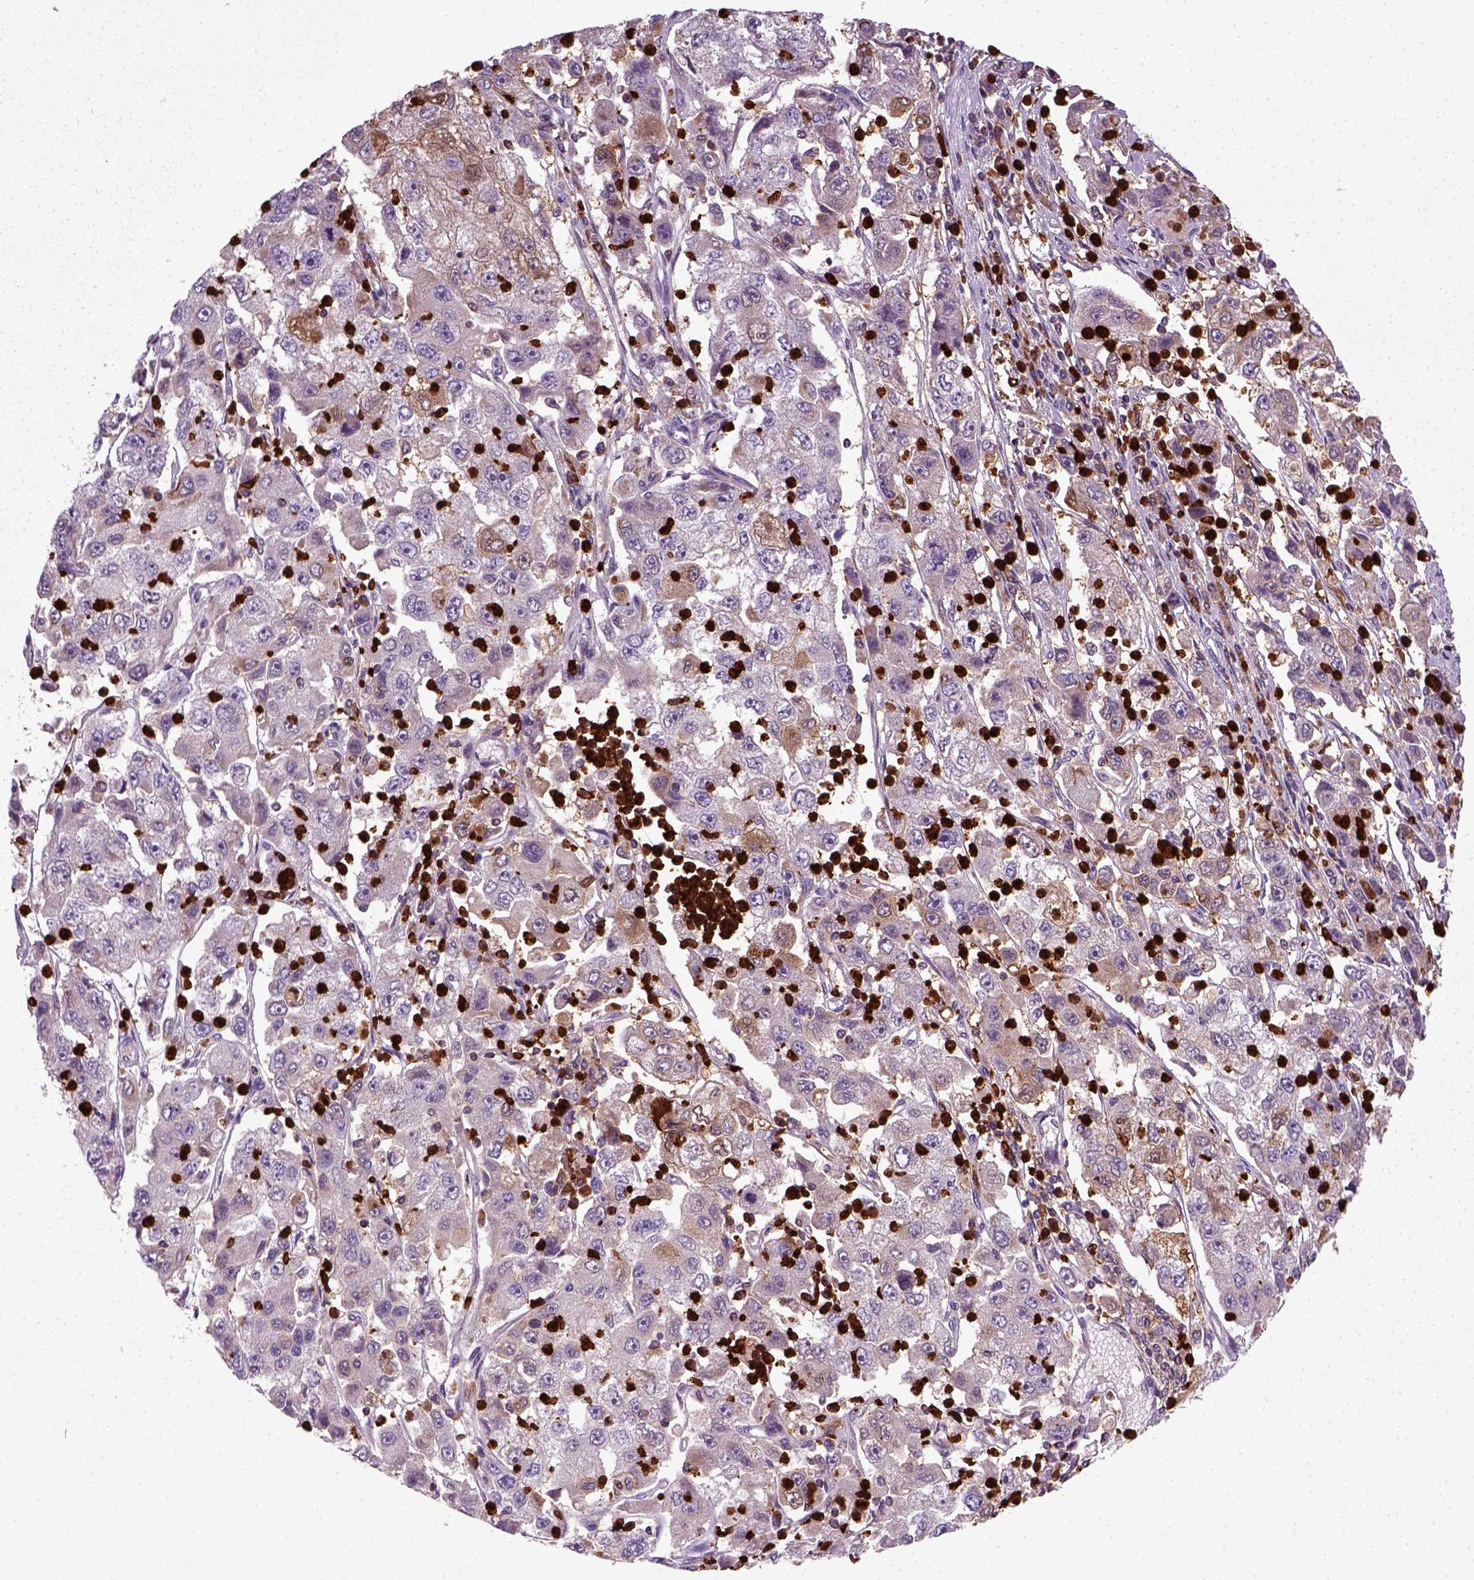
{"staining": {"intensity": "negative", "quantity": "none", "location": "none"}, "tissue": "cervical cancer", "cell_type": "Tumor cells", "image_type": "cancer", "snomed": [{"axis": "morphology", "description": "Squamous cell carcinoma, NOS"}, {"axis": "topography", "description": "Cervix"}], "caption": "DAB (3,3'-diaminobenzidine) immunohistochemical staining of cervical cancer reveals no significant staining in tumor cells.", "gene": "NUDT16L1", "patient": {"sex": "female", "age": 36}}